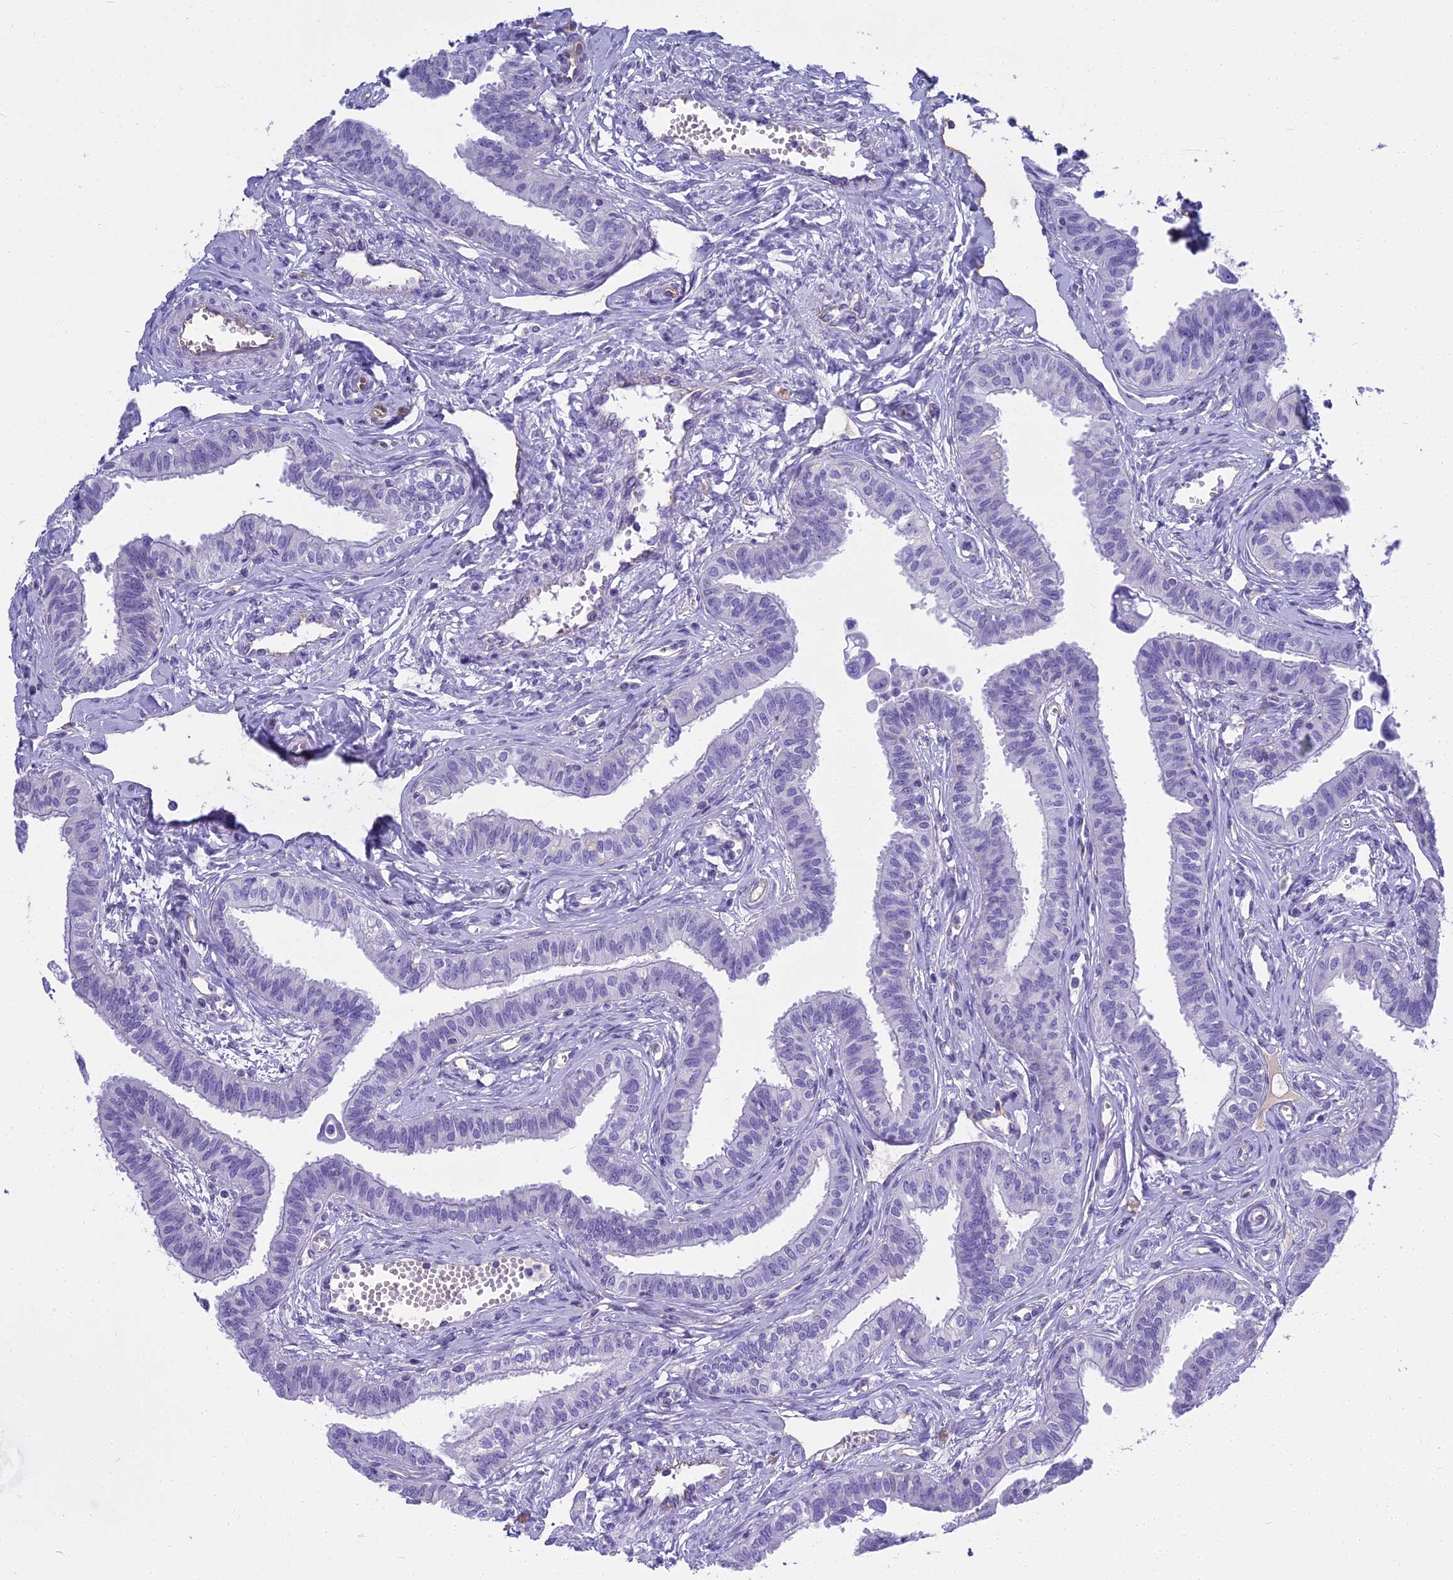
{"staining": {"intensity": "negative", "quantity": "none", "location": "none"}, "tissue": "fallopian tube", "cell_type": "Glandular cells", "image_type": "normal", "snomed": [{"axis": "morphology", "description": "Normal tissue, NOS"}, {"axis": "morphology", "description": "Carcinoma, NOS"}, {"axis": "topography", "description": "Fallopian tube"}, {"axis": "topography", "description": "Ovary"}], "caption": "High power microscopy photomicrograph of an IHC histopathology image of benign fallopian tube, revealing no significant positivity in glandular cells.", "gene": "NINJ1", "patient": {"sex": "female", "age": 59}}